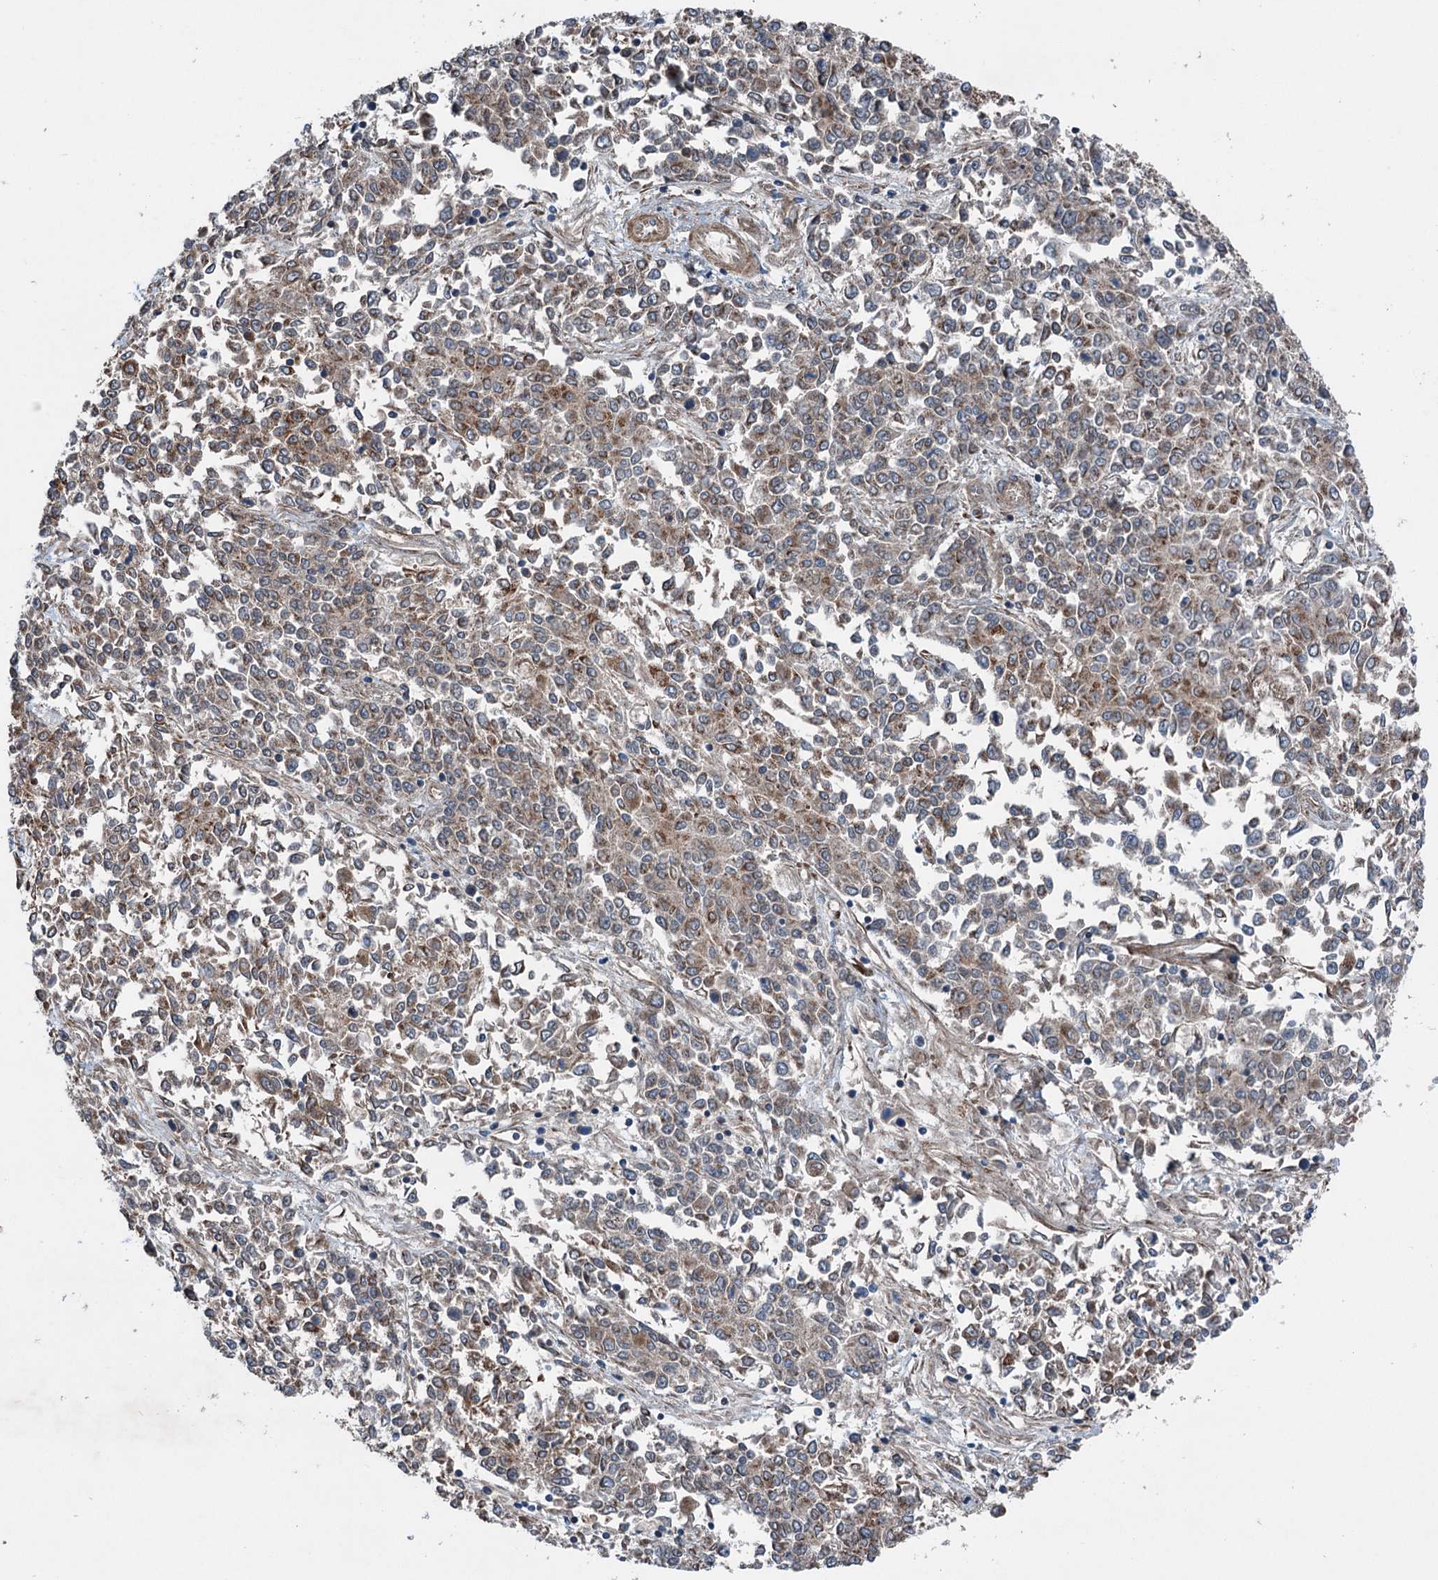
{"staining": {"intensity": "weak", "quantity": ">75%", "location": "cytoplasmic/membranous"}, "tissue": "endometrial cancer", "cell_type": "Tumor cells", "image_type": "cancer", "snomed": [{"axis": "morphology", "description": "Adenocarcinoma, NOS"}, {"axis": "topography", "description": "Endometrium"}], "caption": "An IHC micrograph of neoplastic tissue is shown. Protein staining in brown labels weak cytoplasmic/membranous positivity in endometrial adenocarcinoma within tumor cells.", "gene": "CALCOCO1", "patient": {"sex": "female", "age": 50}}